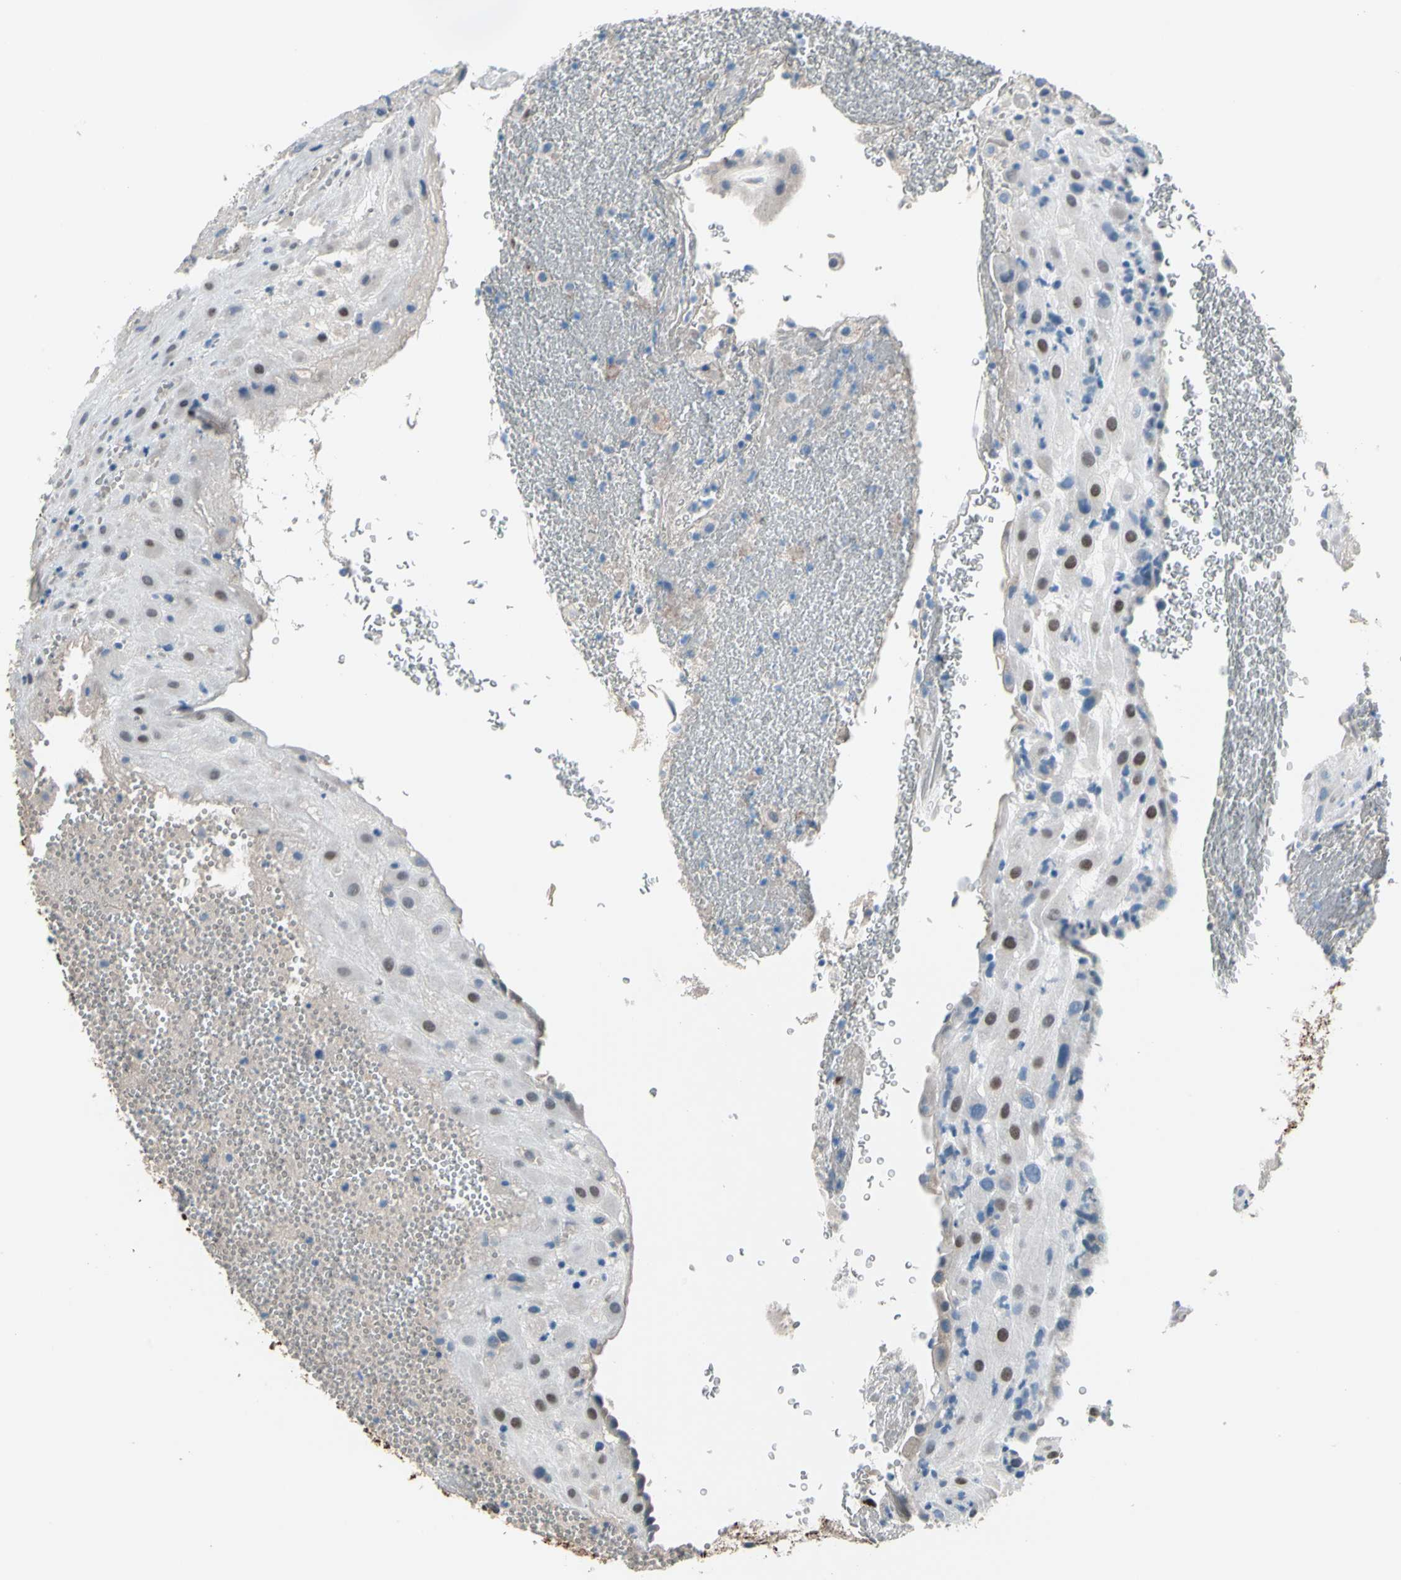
{"staining": {"intensity": "moderate", "quantity": "25%-75%", "location": "nuclear"}, "tissue": "placenta", "cell_type": "Decidual cells", "image_type": "normal", "snomed": [{"axis": "morphology", "description": "Normal tissue, NOS"}, {"axis": "topography", "description": "Placenta"}], "caption": "The micrograph displays a brown stain indicating the presence of a protein in the nuclear of decidual cells in placenta. The staining was performed using DAB, with brown indicating positive protein expression. Nuclei are stained blue with hematoxylin.", "gene": "PGR", "patient": {"sex": "female", "age": 19}}